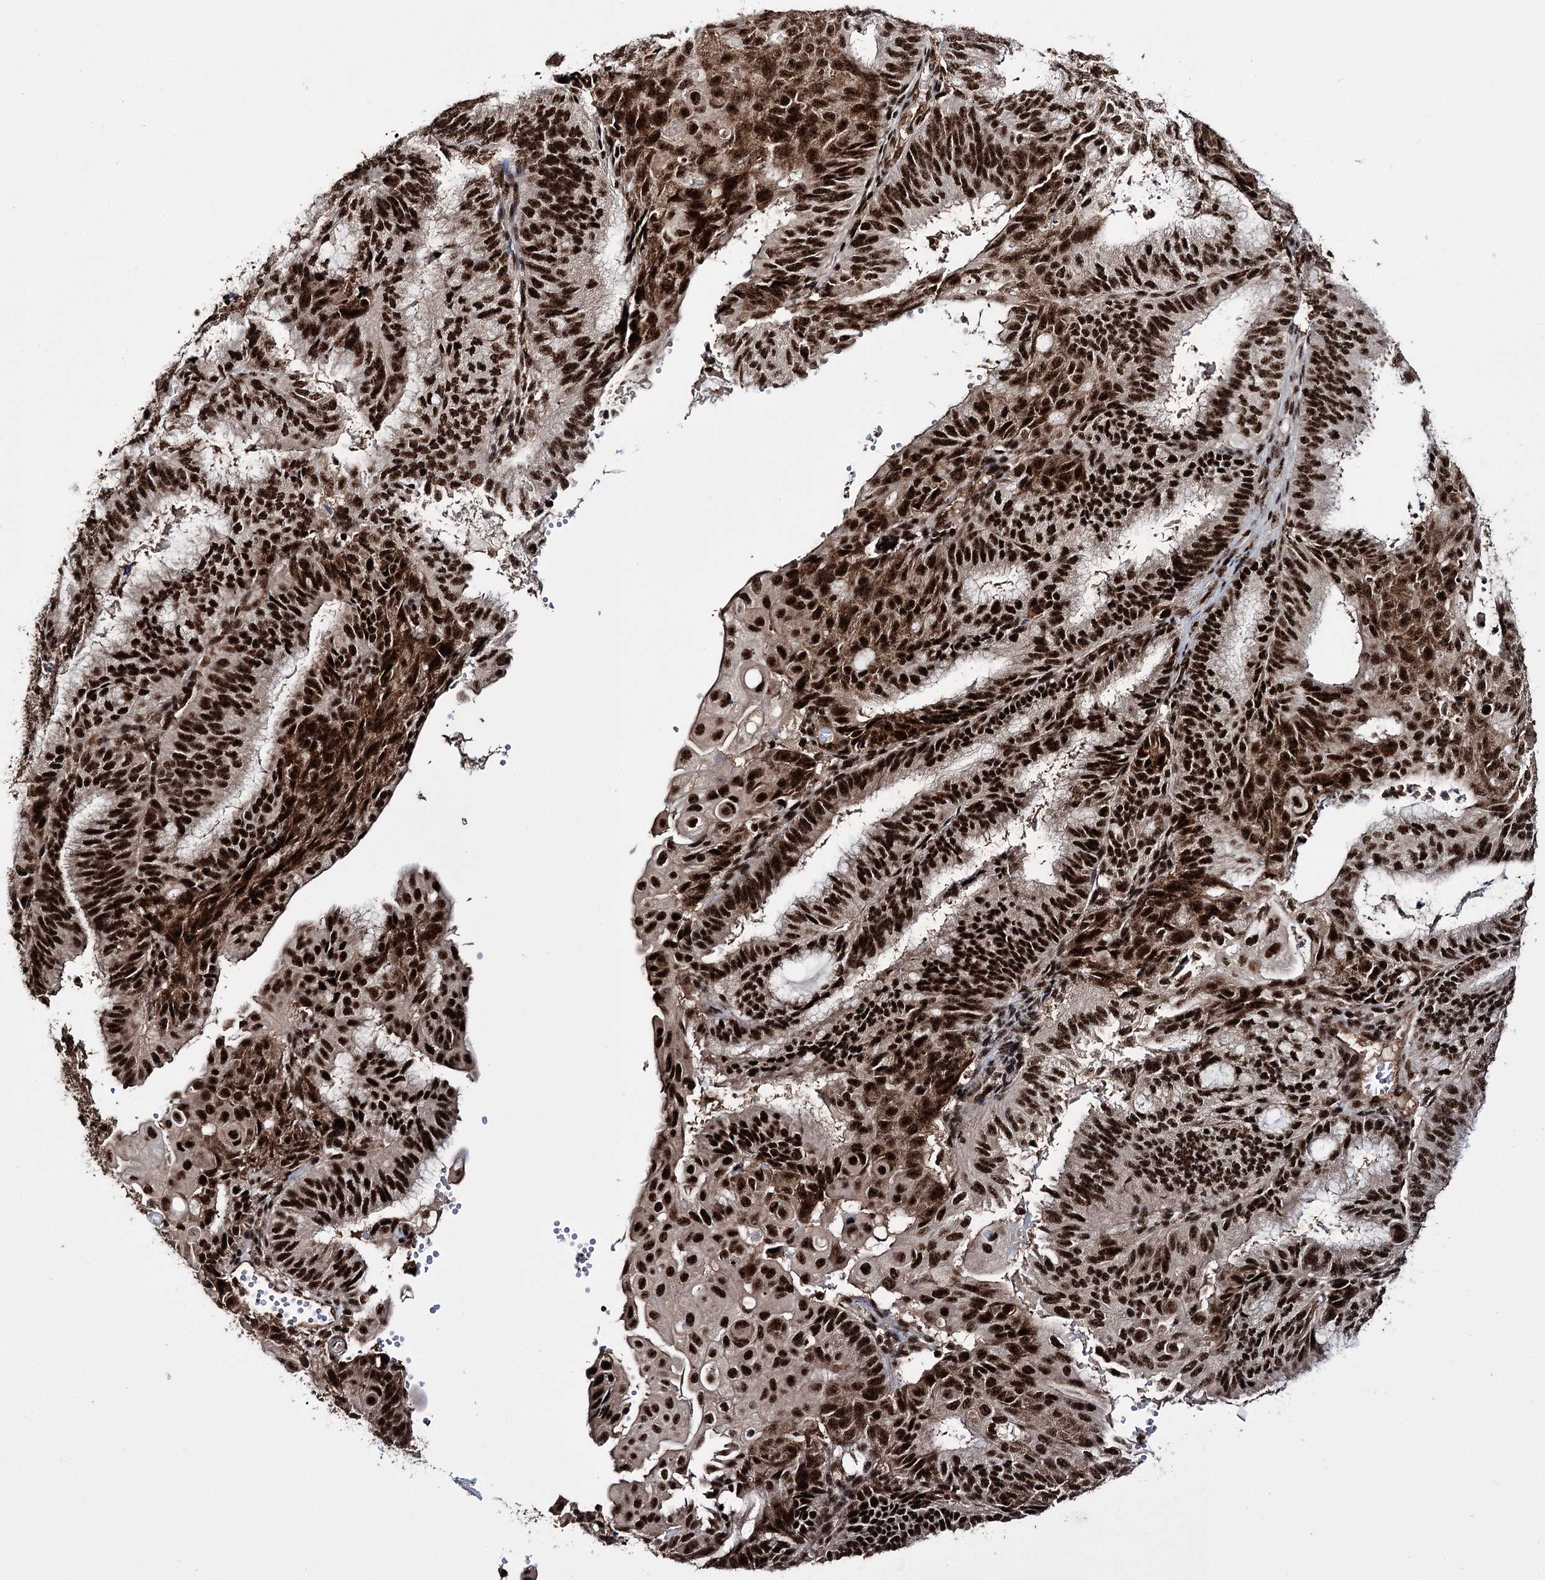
{"staining": {"intensity": "strong", "quantity": ">75%", "location": "nuclear"}, "tissue": "endometrial cancer", "cell_type": "Tumor cells", "image_type": "cancer", "snomed": [{"axis": "morphology", "description": "Adenocarcinoma, NOS"}, {"axis": "topography", "description": "Endometrium"}], "caption": "Human endometrial cancer stained for a protein (brown) demonstrates strong nuclear positive positivity in about >75% of tumor cells.", "gene": "PRPF40A", "patient": {"sex": "female", "age": 49}}